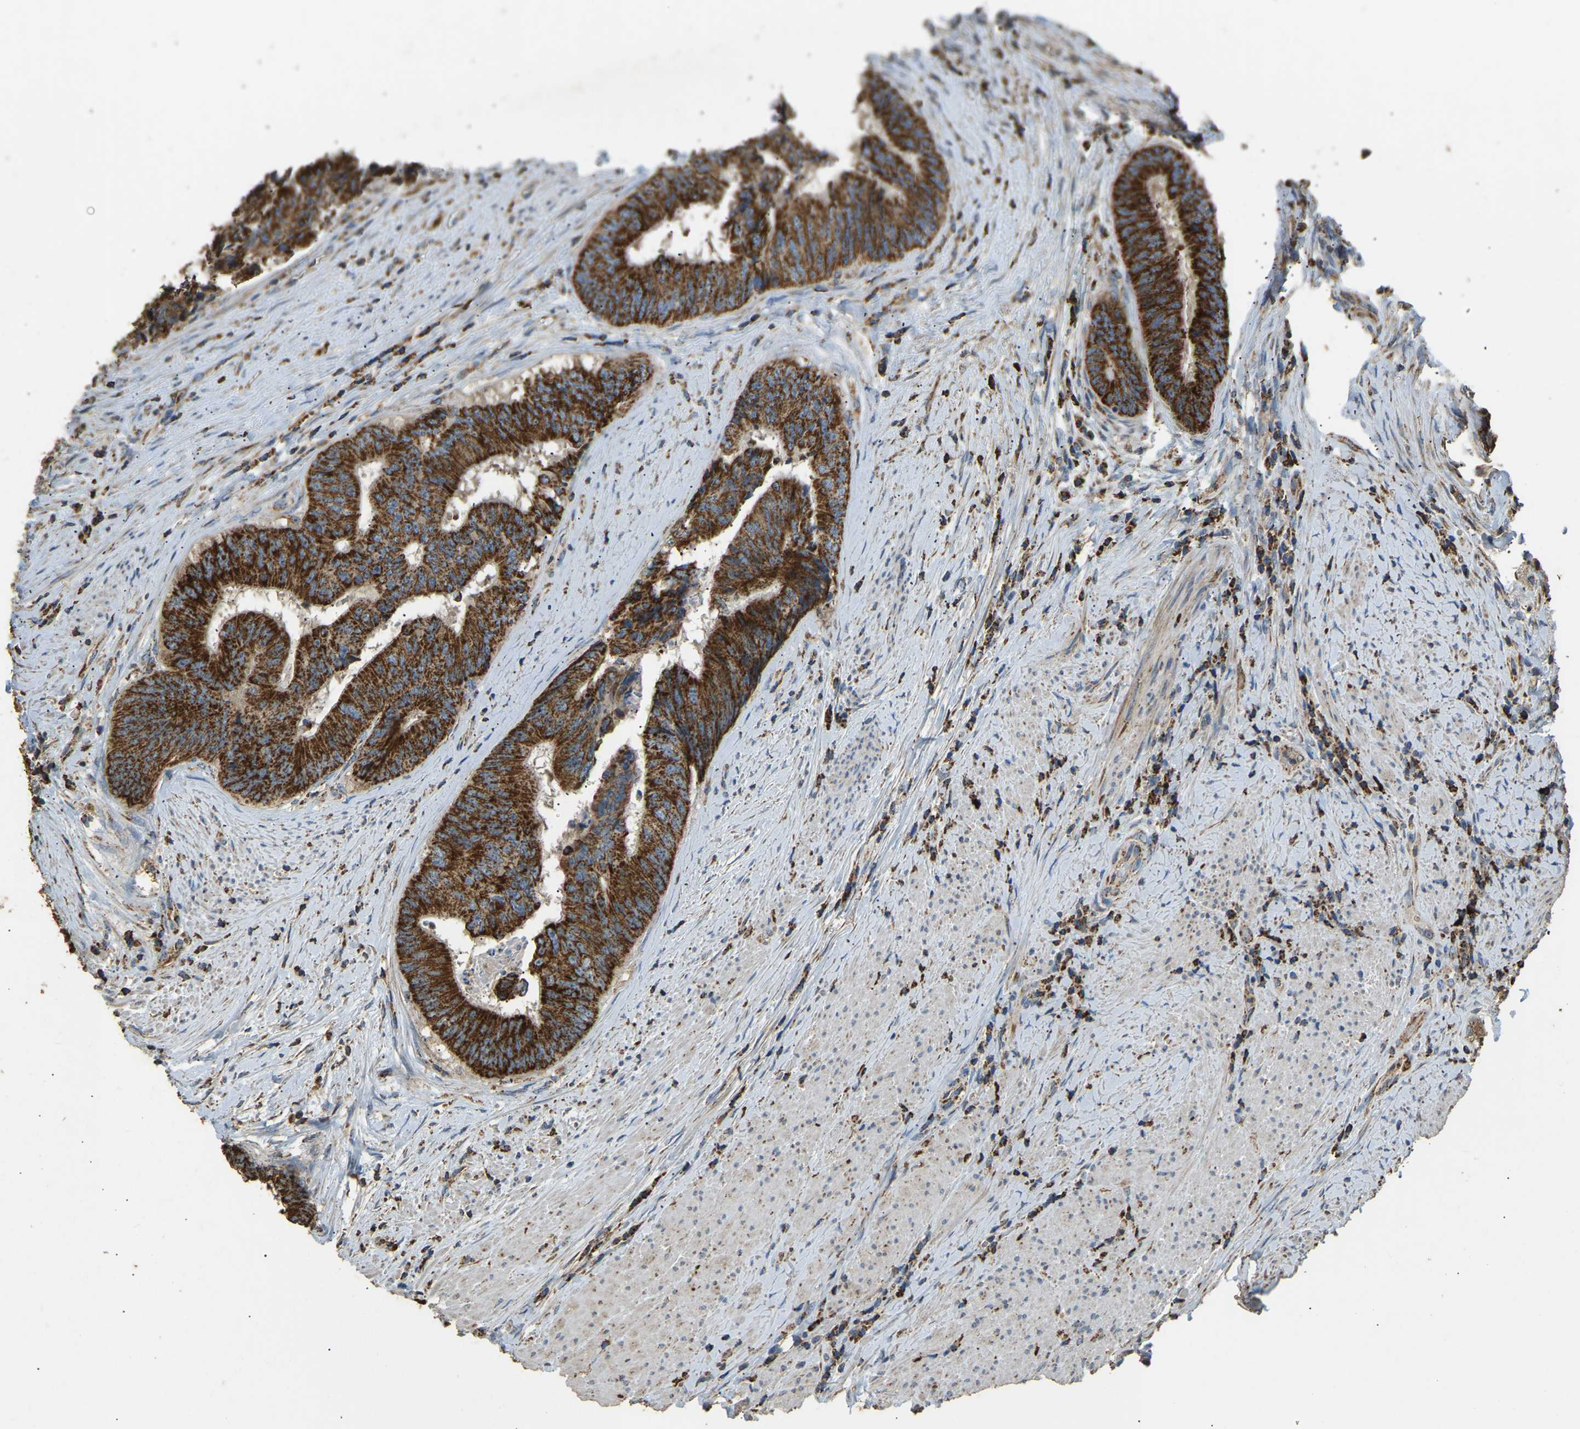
{"staining": {"intensity": "strong", "quantity": ">75%", "location": "cytoplasmic/membranous"}, "tissue": "colorectal cancer", "cell_type": "Tumor cells", "image_type": "cancer", "snomed": [{"axis": "morphology", "description": "Adenocarcinoma, NOS"}, {"axis": "topography", "description": "Rectum"}], "caption": "This histopathology image displays IHC staining of colorectal cancer, with high strong cytoplasmic/membranous staining in approximately >75% of tumor cells.", "gene": "TUFM", "patient": {"sex": "male", "age": 72}}